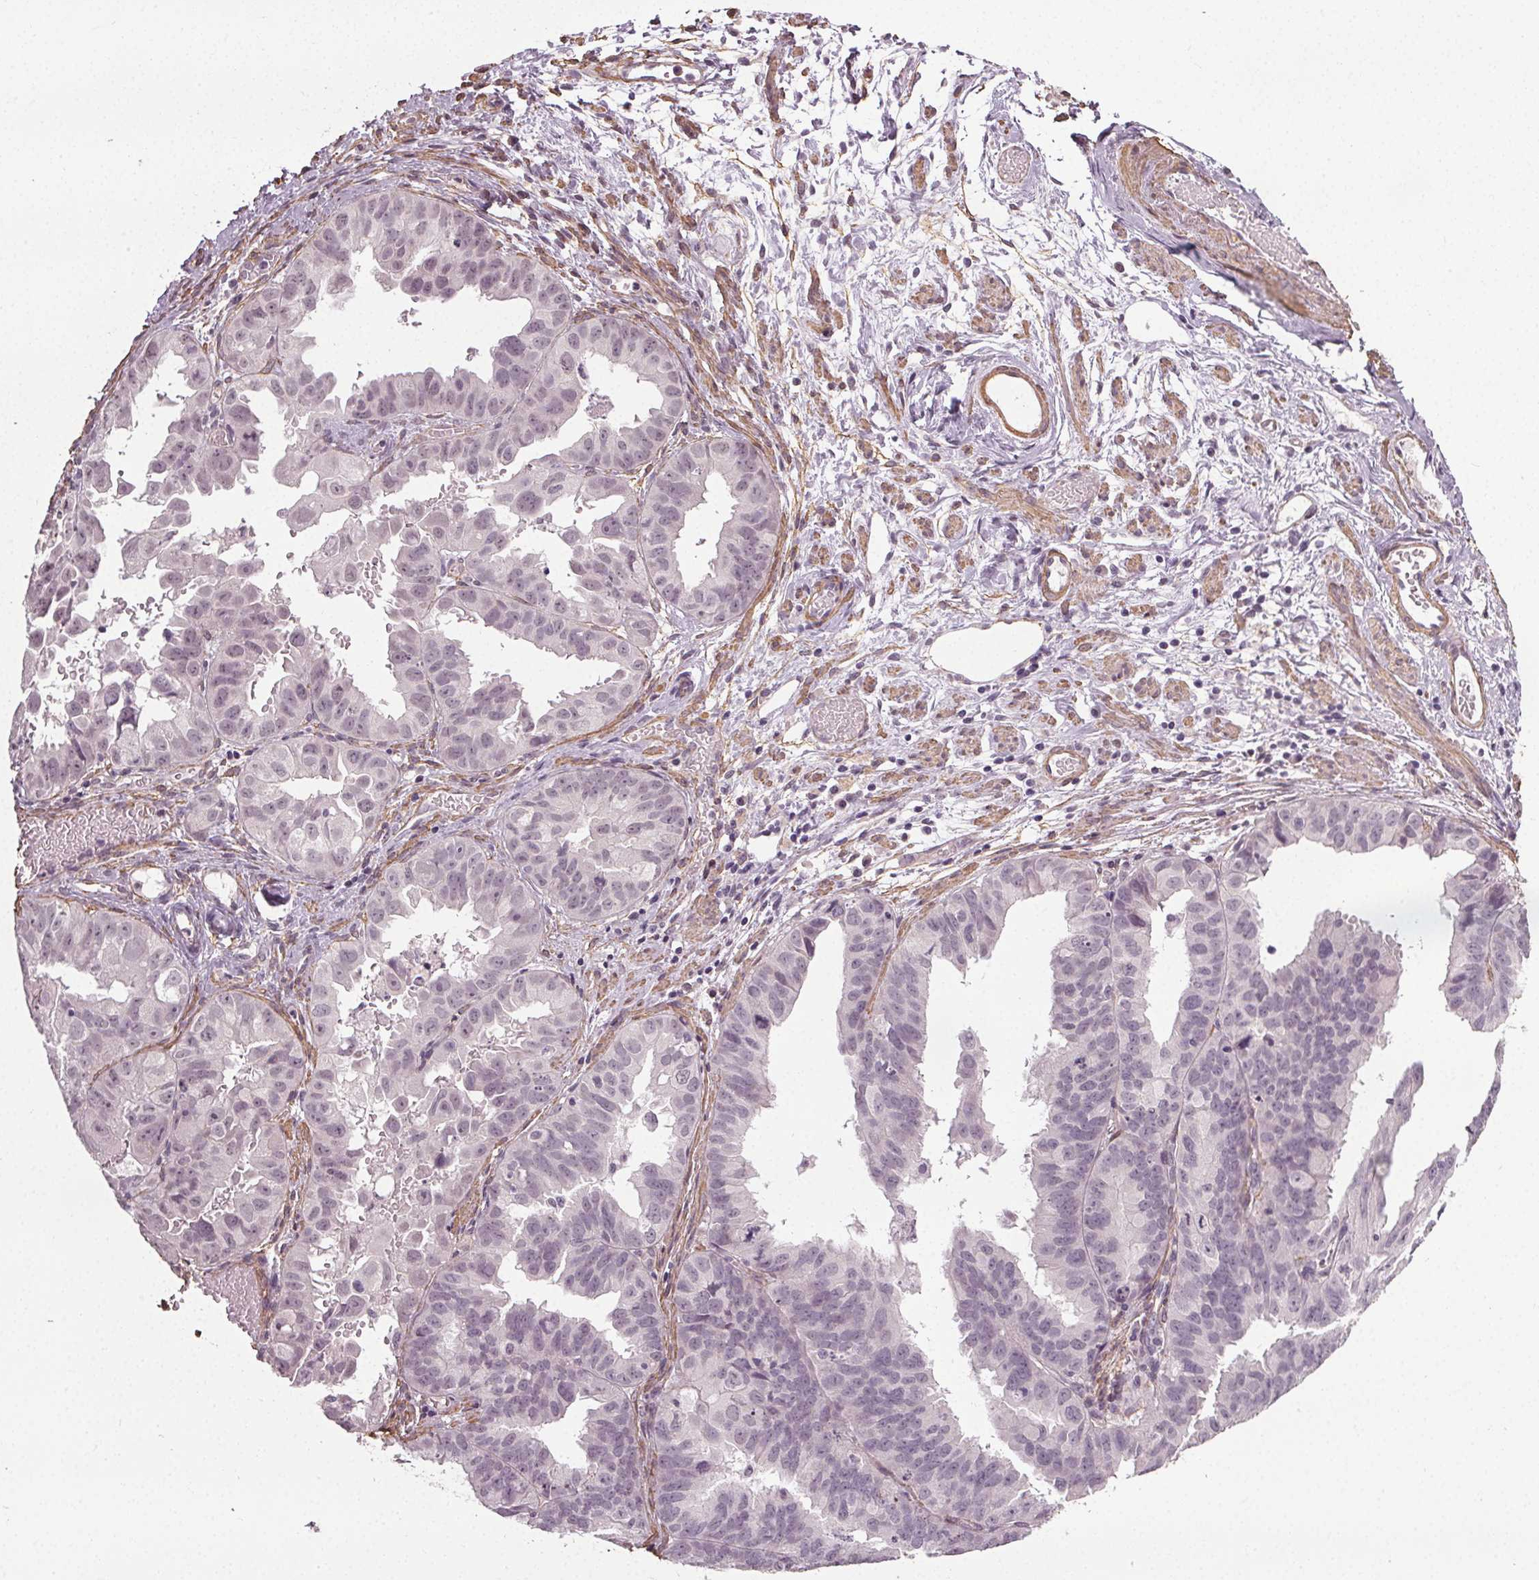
{"staining": {"intensity": "negative", "quantity": "none", "location": "none"}, "tissue": "ovarian cancer", "cell_type": "Tumor cells", "image_type": "cancer", "snomed": [{"axis": "morphology", "description": "Carcinoma, endometroid"}, {"axis": "topography", "description": "Ovary"}], "caption": "A photomicrograph of human ovarian cancer is negative for staining in tumor cells.", "gene": "PKP1", "patient": {"sex": "female", "age": 85}}